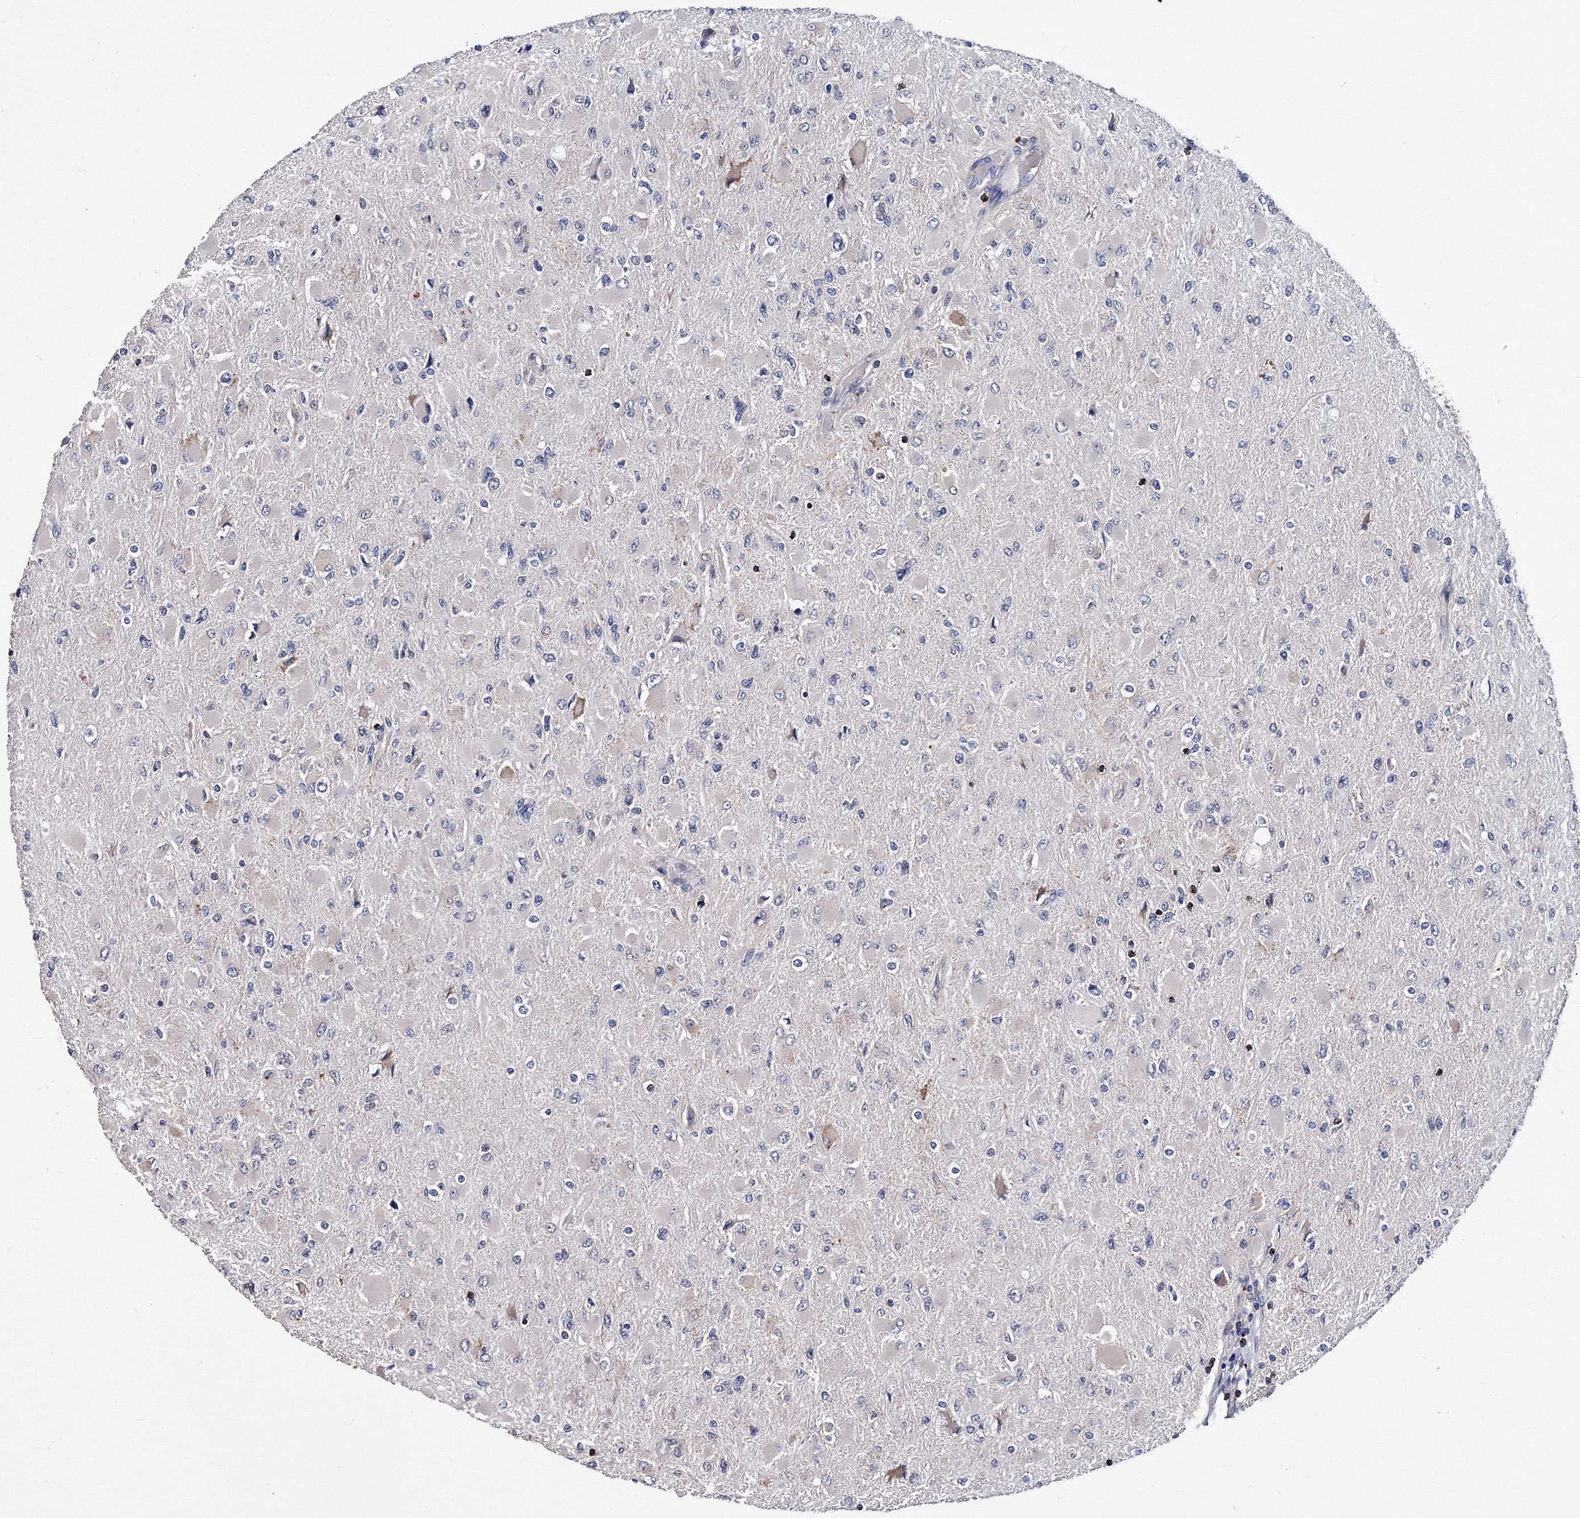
{"staining": {"intensity": "negative", "quantity": "none", "location": "none"}, "tissue": "glioma", "cell_type": "Tumor cells", "image_type": "cancer", "snomed": [{"axis": "morphology", "description": "Glioma, malignant, High grade"}, {"axis": "topography", "description": "Cerebral cortex"}], "caption": "Tumor cells show no significant protein expression in glioma.", "gene": "PHYKPL", "patient": {"sex": "female", "age": 36}}